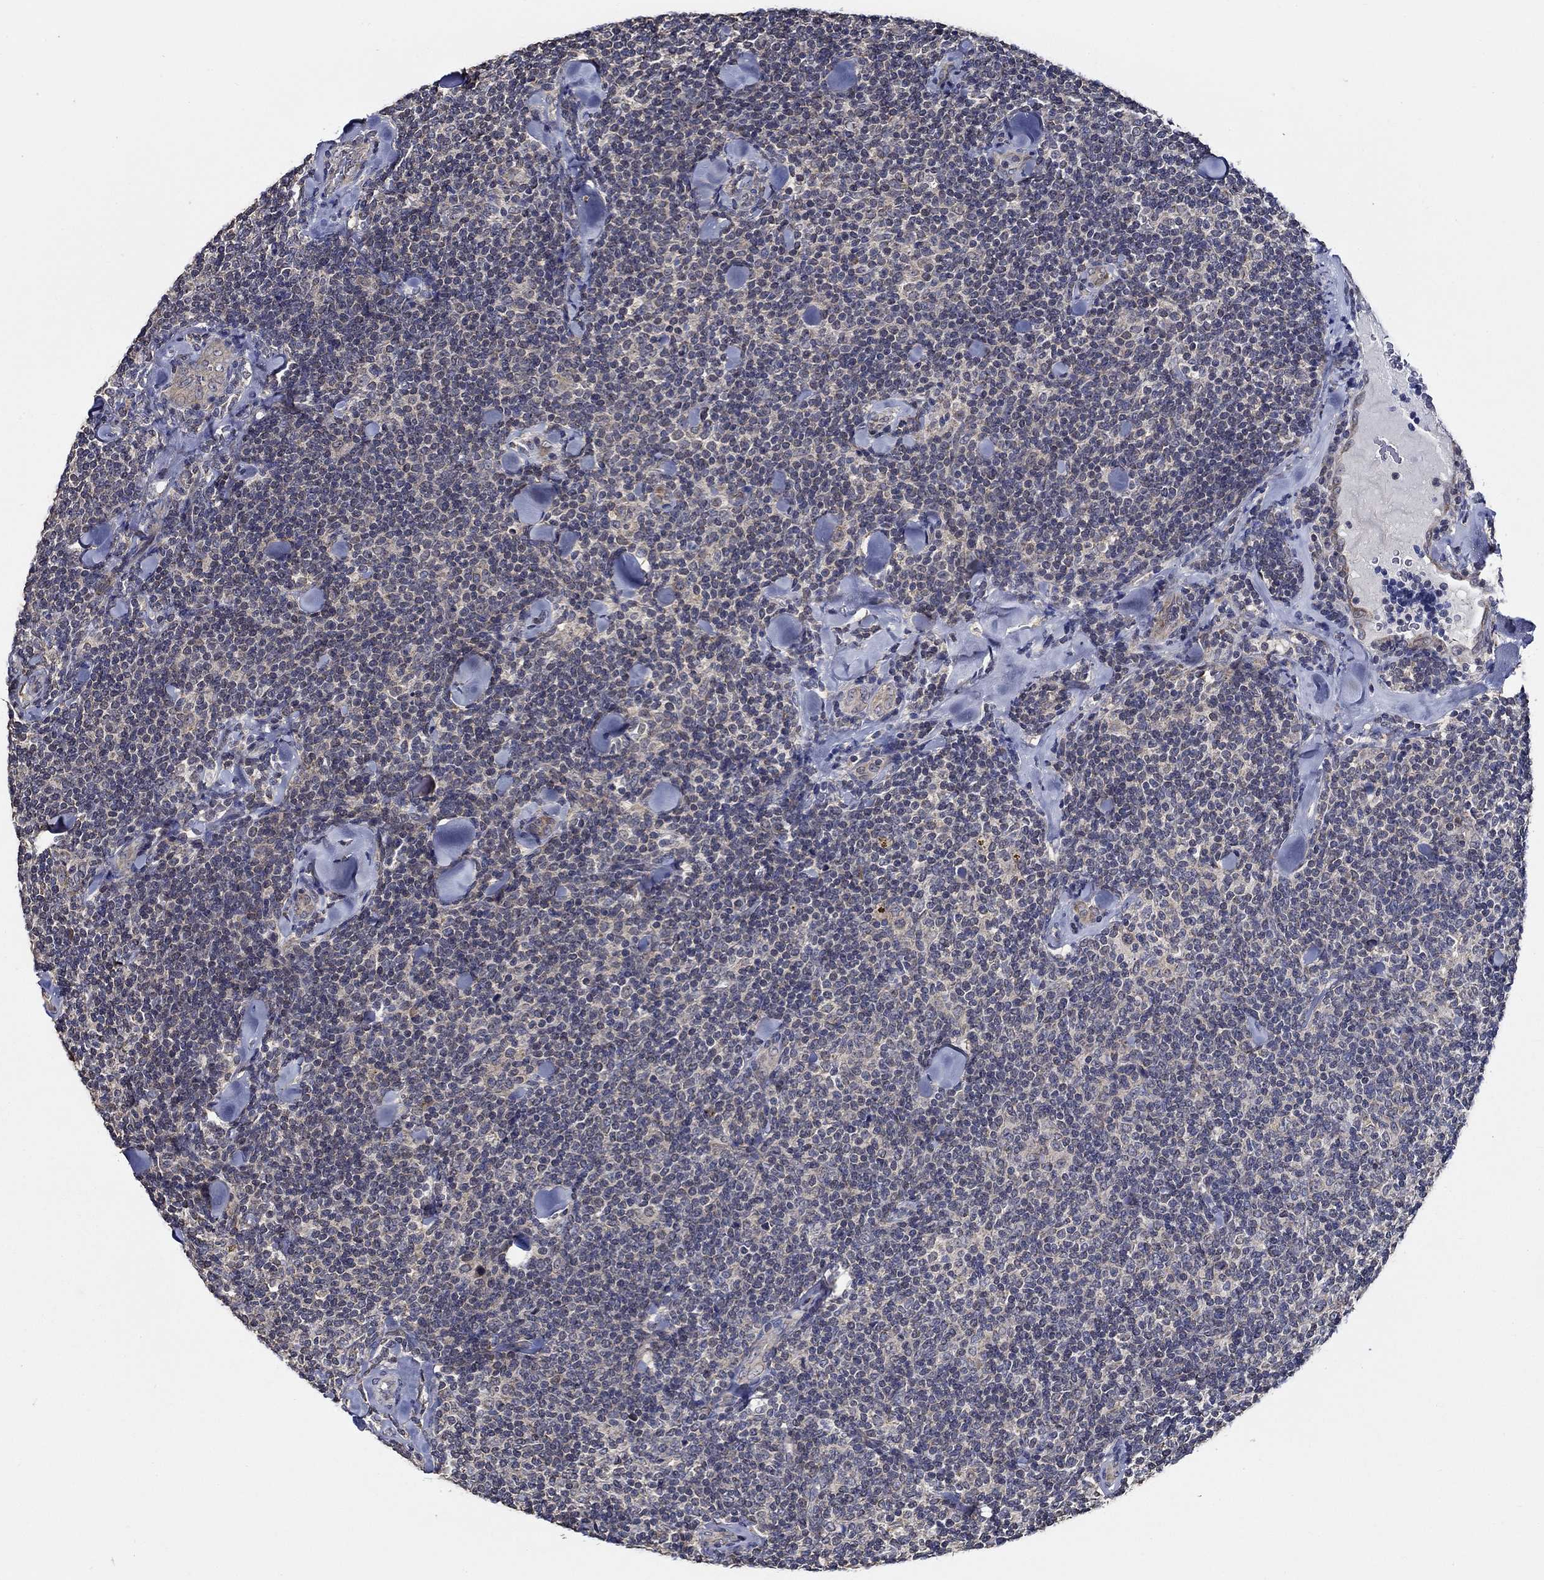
{"staining": {"intensity": "negative", "quantity": "none", "location": "none"}, "tissue": "lymphoma", "cell_type": "Tumor cells", "image_type": "cancer", "snomed": [{"axis": "morphology", "description": "Malignant lymphoma, non-Hodgkin's type, Low grade"}, {"axis": "topography", "description": "Lymph node"}], "caption": "Tumor cells are negative for protein expression in human lymphoma. Brightfield microscopy of IHC stained with DAB (brown) and hematoxylin (blue), captured at high magnification.", "gene": "WDR53", "patient": {"sex": "female", "age": 56}}